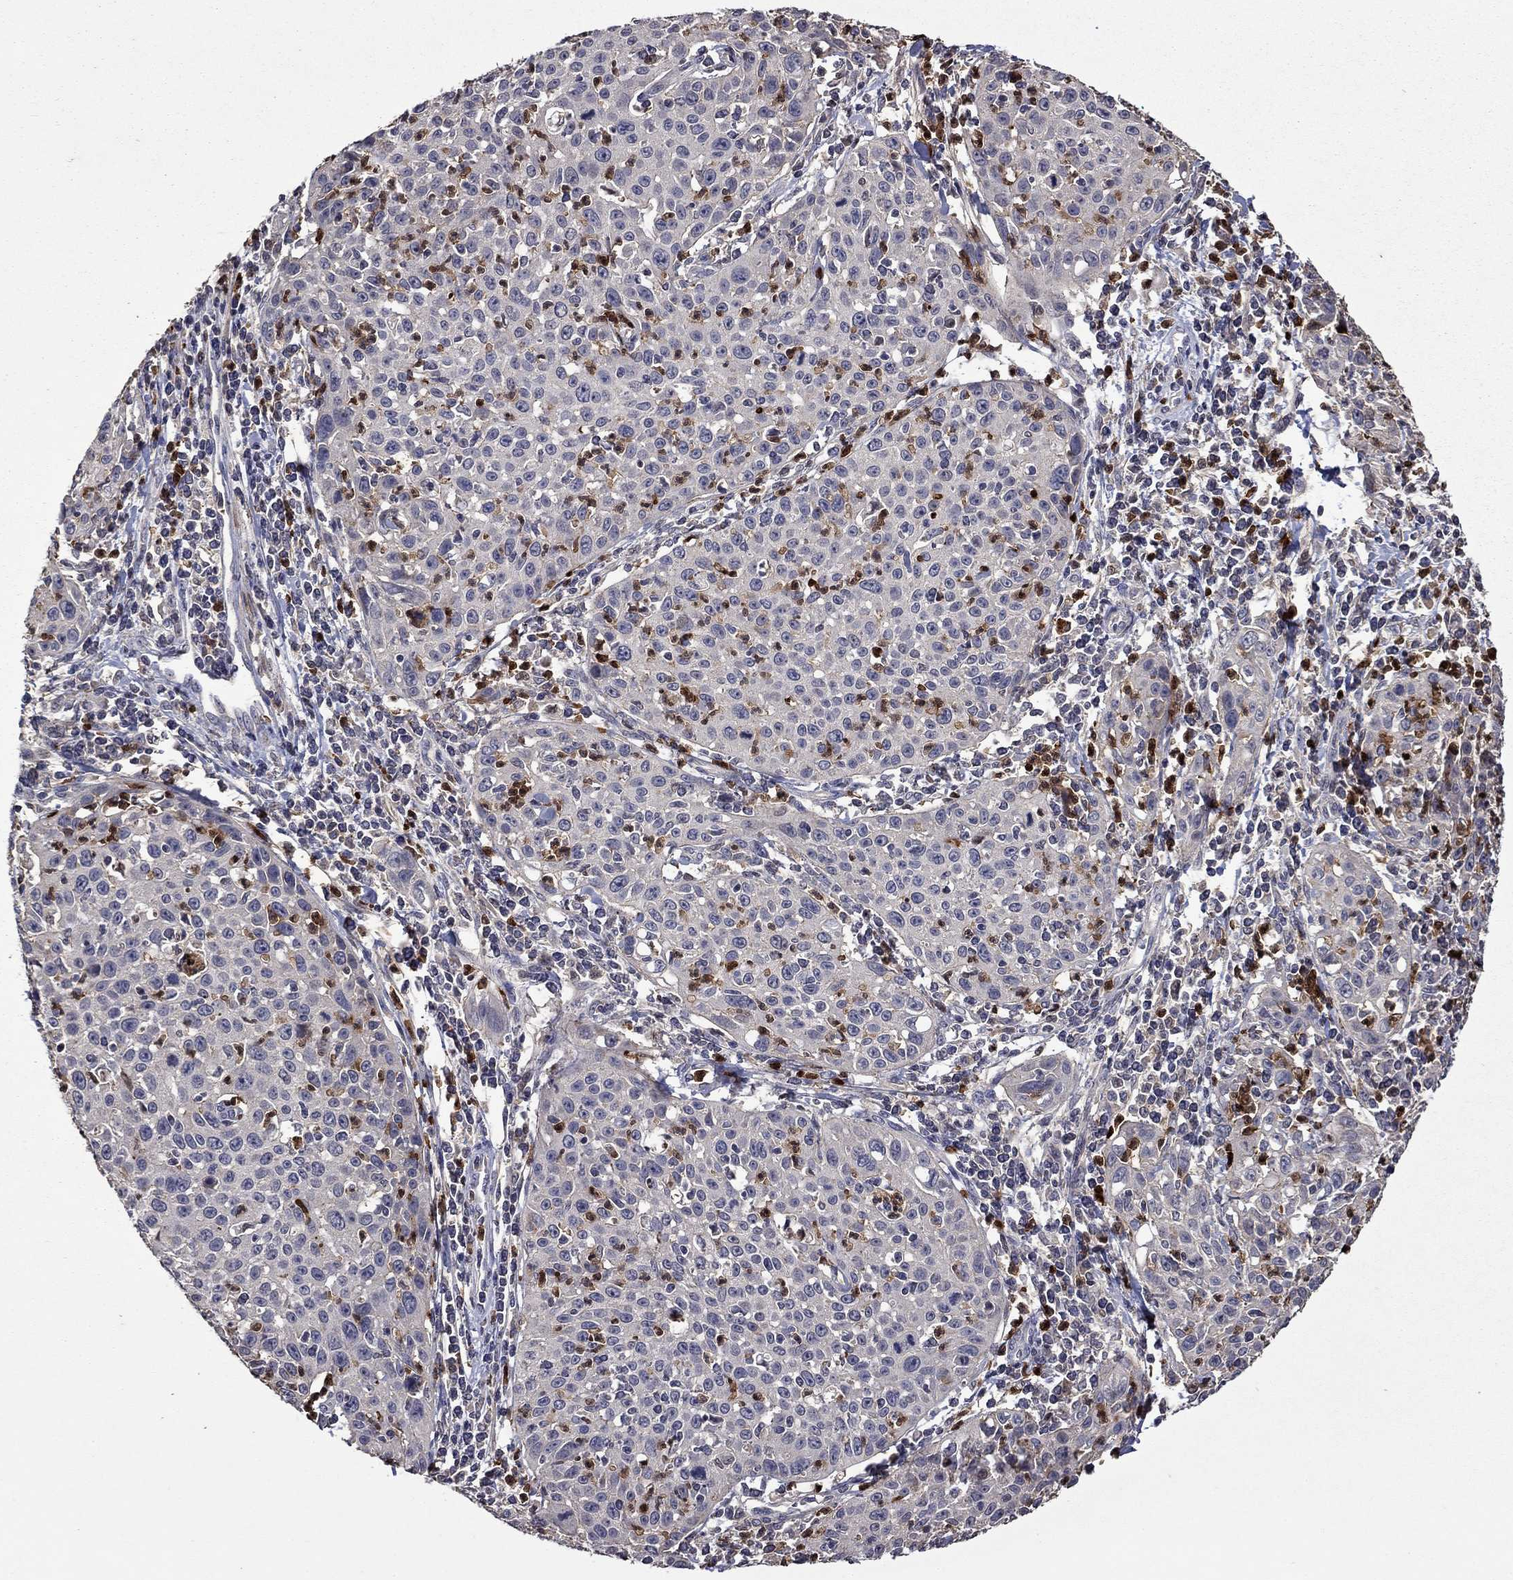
{"staining": {"intensity": "negative", "quantity": "none", "location": "none"}, "tissue": "cervical cancer", "cell_type": "Tumor cells", "image_type": "cancer", "snomed": [{"axis": "morphology", "description": "Squamous cell carcinoma, NOS"}, {"axis": "topography", "description": "Cervix"}], "caption": "The image exhibits no staining of tumor cells in cervical cancer (squamous cell carcinoma).", "gene": "SATB1", "patient": {"sex": "female", "age": 26}}